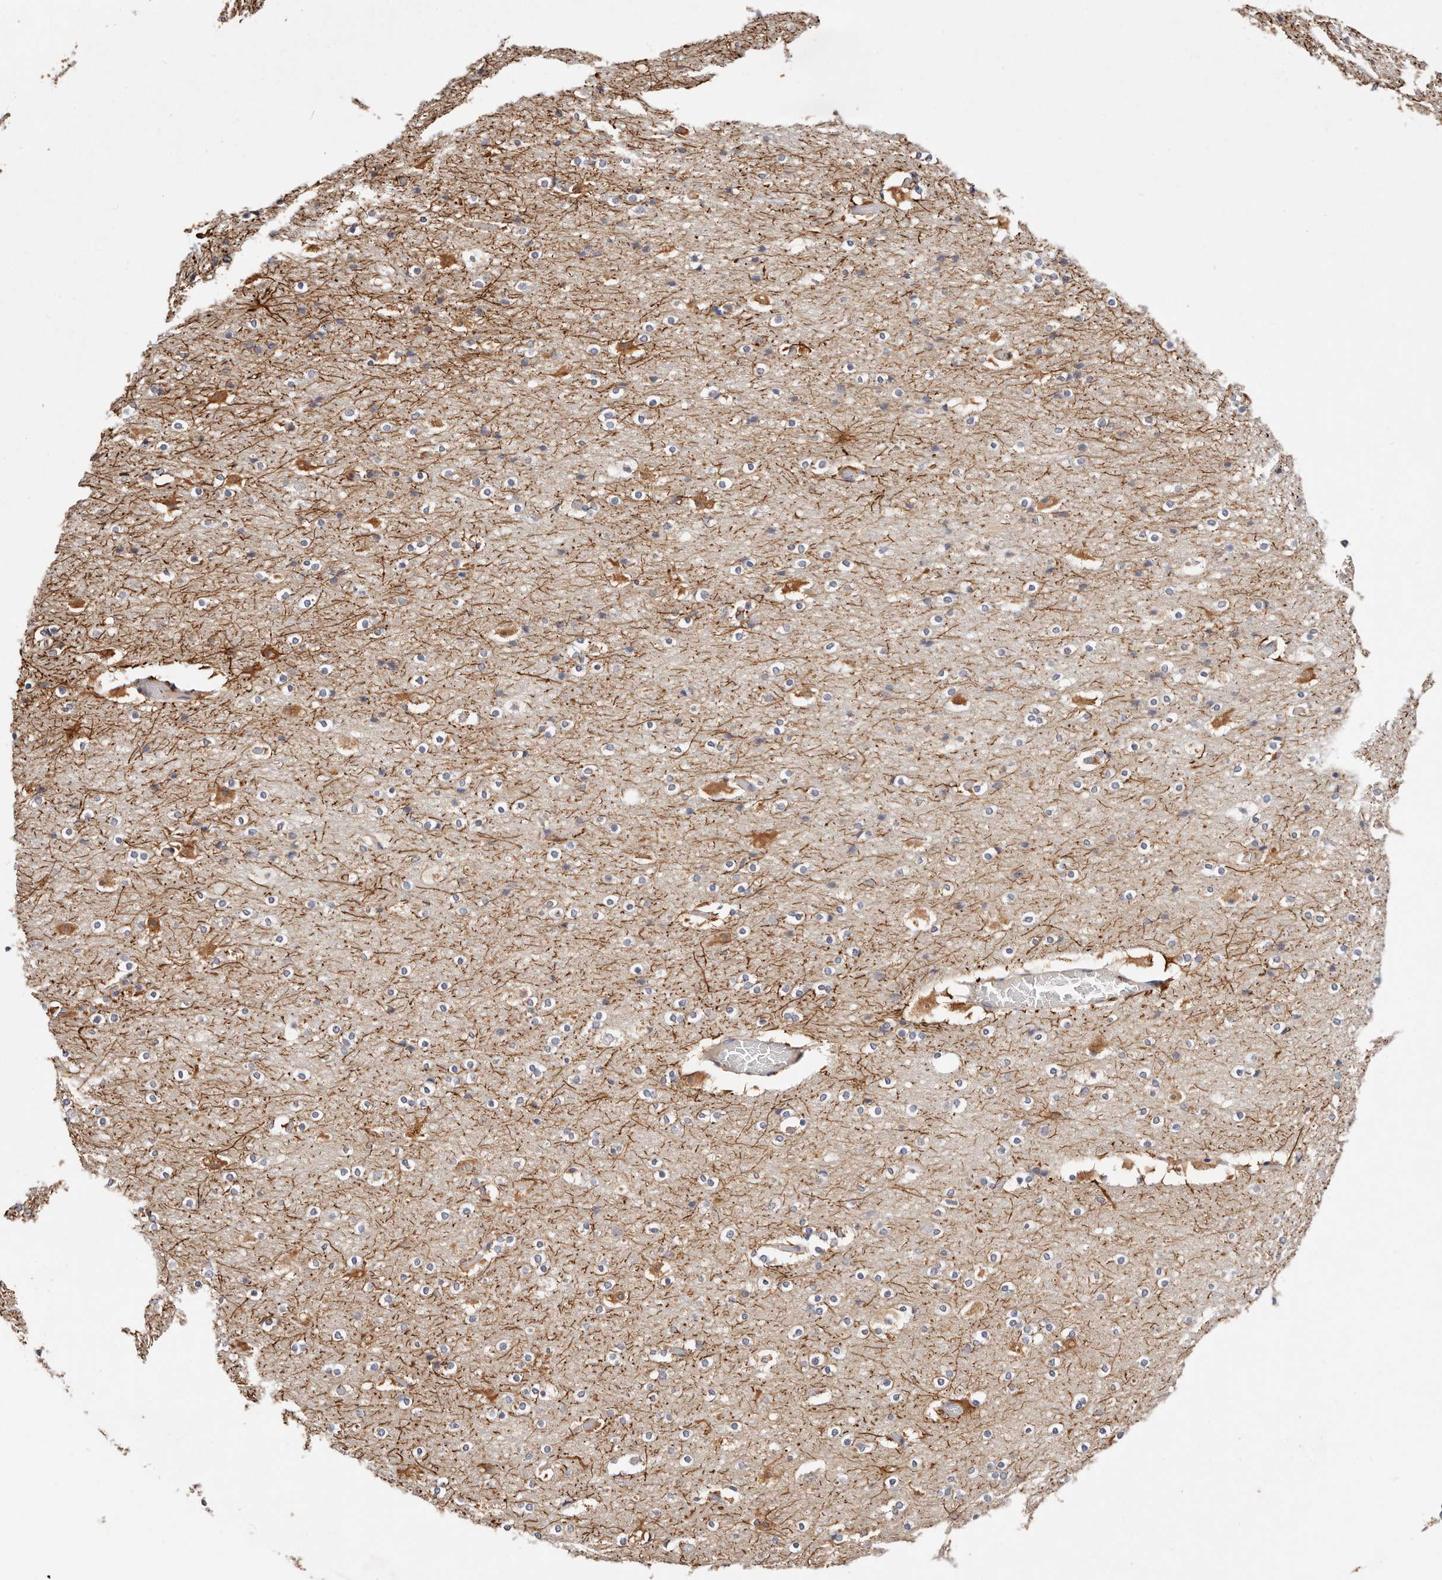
{"staining": {"intensity": "negative", "quantity": "none", "location": "none"}, "tissue": "cerebral cortex", "cell_type": "Endothelial cells", "image_type": "normal", "snomed": [{"axis": "morphology", "description": "Normal tissue, NOS"}, {"axis": "topography", "description": "Cerebral cortex"}], "caption": "The histopathology image exhibits no staining of endothelial cells in normal cerebral cortex.", "gene": "VIPAS39", "patient": {"sex": "male", "age": 57}}